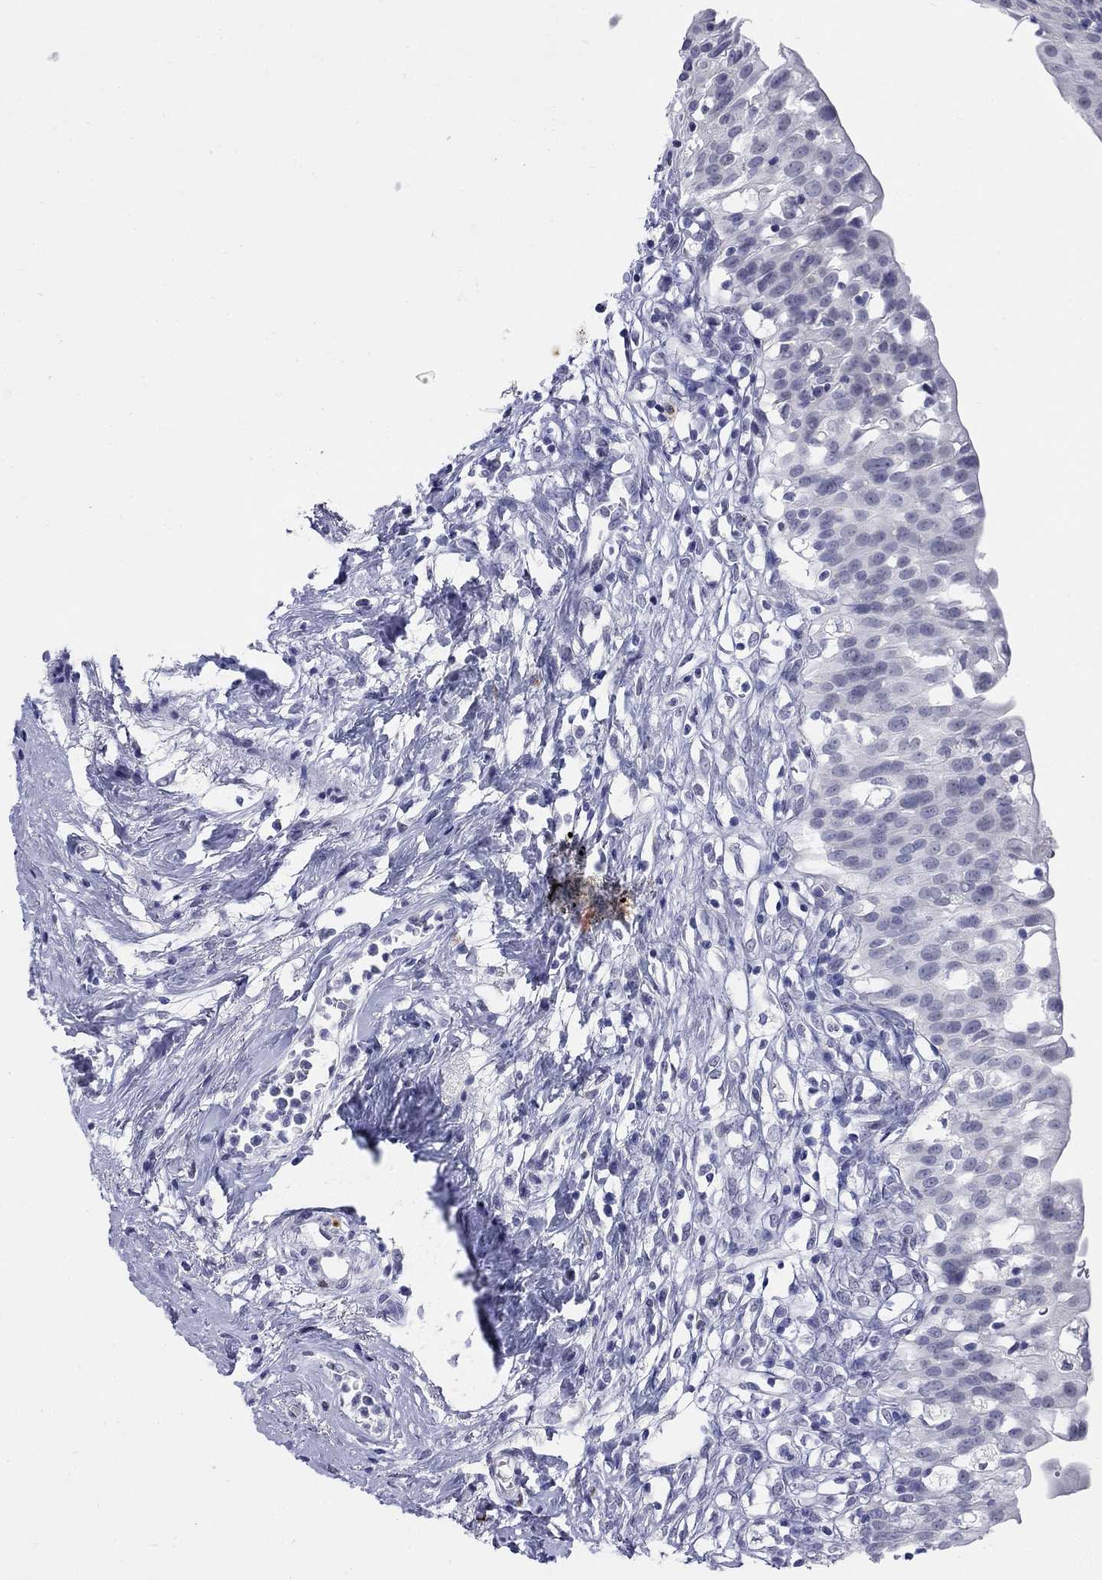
{"staining": {"intensity": "negative", "quantity": "none", "location": "none"}, "tissue": "urinary bladder", "cell_type": "Urothelial cells", "image_type": "normal", "snomed": [{"axis": "morphology", "description": "Normal tissue, NOS"}, {"axis": "topography", "description": "Urinary bladder"}], "caption": "IHC of unremarkable urinary bladder demonstrates no expression in urothelial cells.", "gene": "ECEL1", "patient": {"sex": "male", "age": 76}}